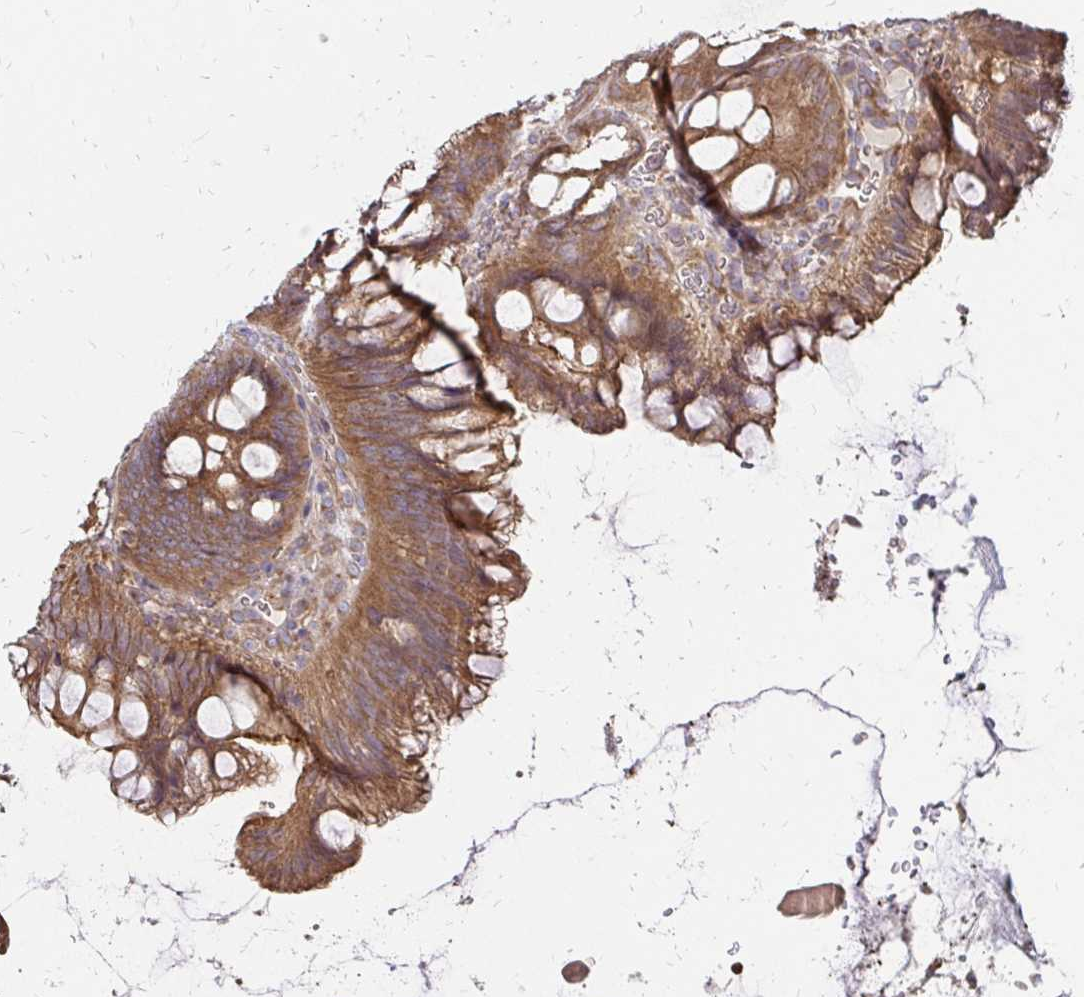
{"staining": {"intensity": "weak", "quantity": ">75%", "location": "cytoplasmic/membranous"}, "tissue": "colon", "cell_type": "Endothelial cells", "image_type": "normal", "snomed": [{"axis": "morphology", "description": "Normal tissue, NOS"}, {"axis": "morphology", "description": "Adenoma, NOS"}, {"axis": "topography", "description": "Soft tissue"}, {"axis": "topography", "description": "Colon"}], "caption": "Protein staining of normal colon shows weak cytoplasmic/membranous positivity in approximately >75% of endothelial cells.", "gene": "ZW10", "patient": {"sex": "male", "age": 47}}